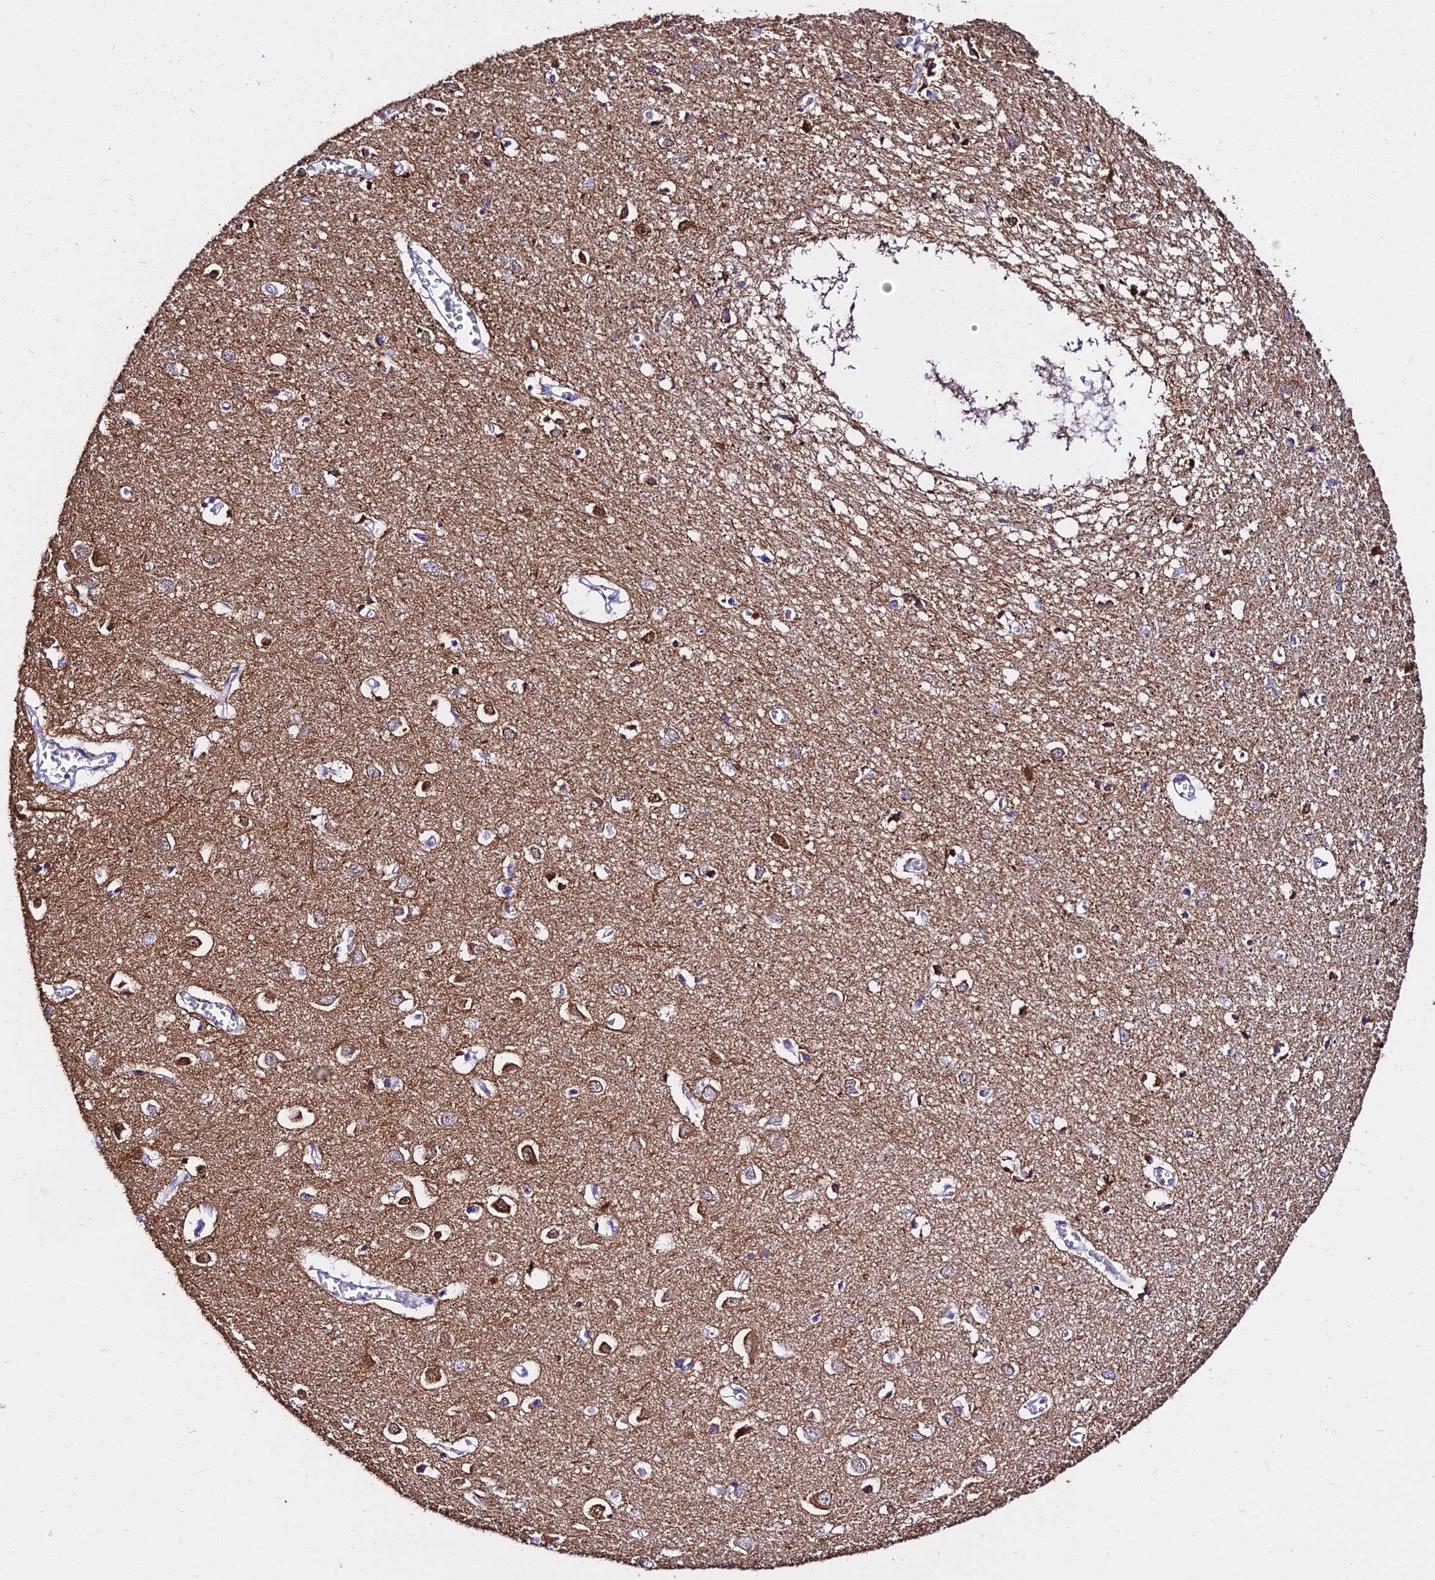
{"staining": {"intensity": "negative", "quantity": "none", "location": "none"}, "tissue": "cerebral cortex", "cell_type": "Endothelial cells", "image_type": "normal", "snomed": [{"axis": "morphology", "description": "Normal tissue, NOS"}, {"axis": "topography", "description": "Cerebral cortex"}], "caption": "Histopathology image shows no significant protein staining in endothelial cells of benign cerebral cortex. The staining was performed using DAB to visualize the protein expression in brown, while the nuclei were stained in blue with hematoxylin (Magnification: 20x).", "gene": "TUBA1A", "patient": {"sex": "female", "age": 64}}